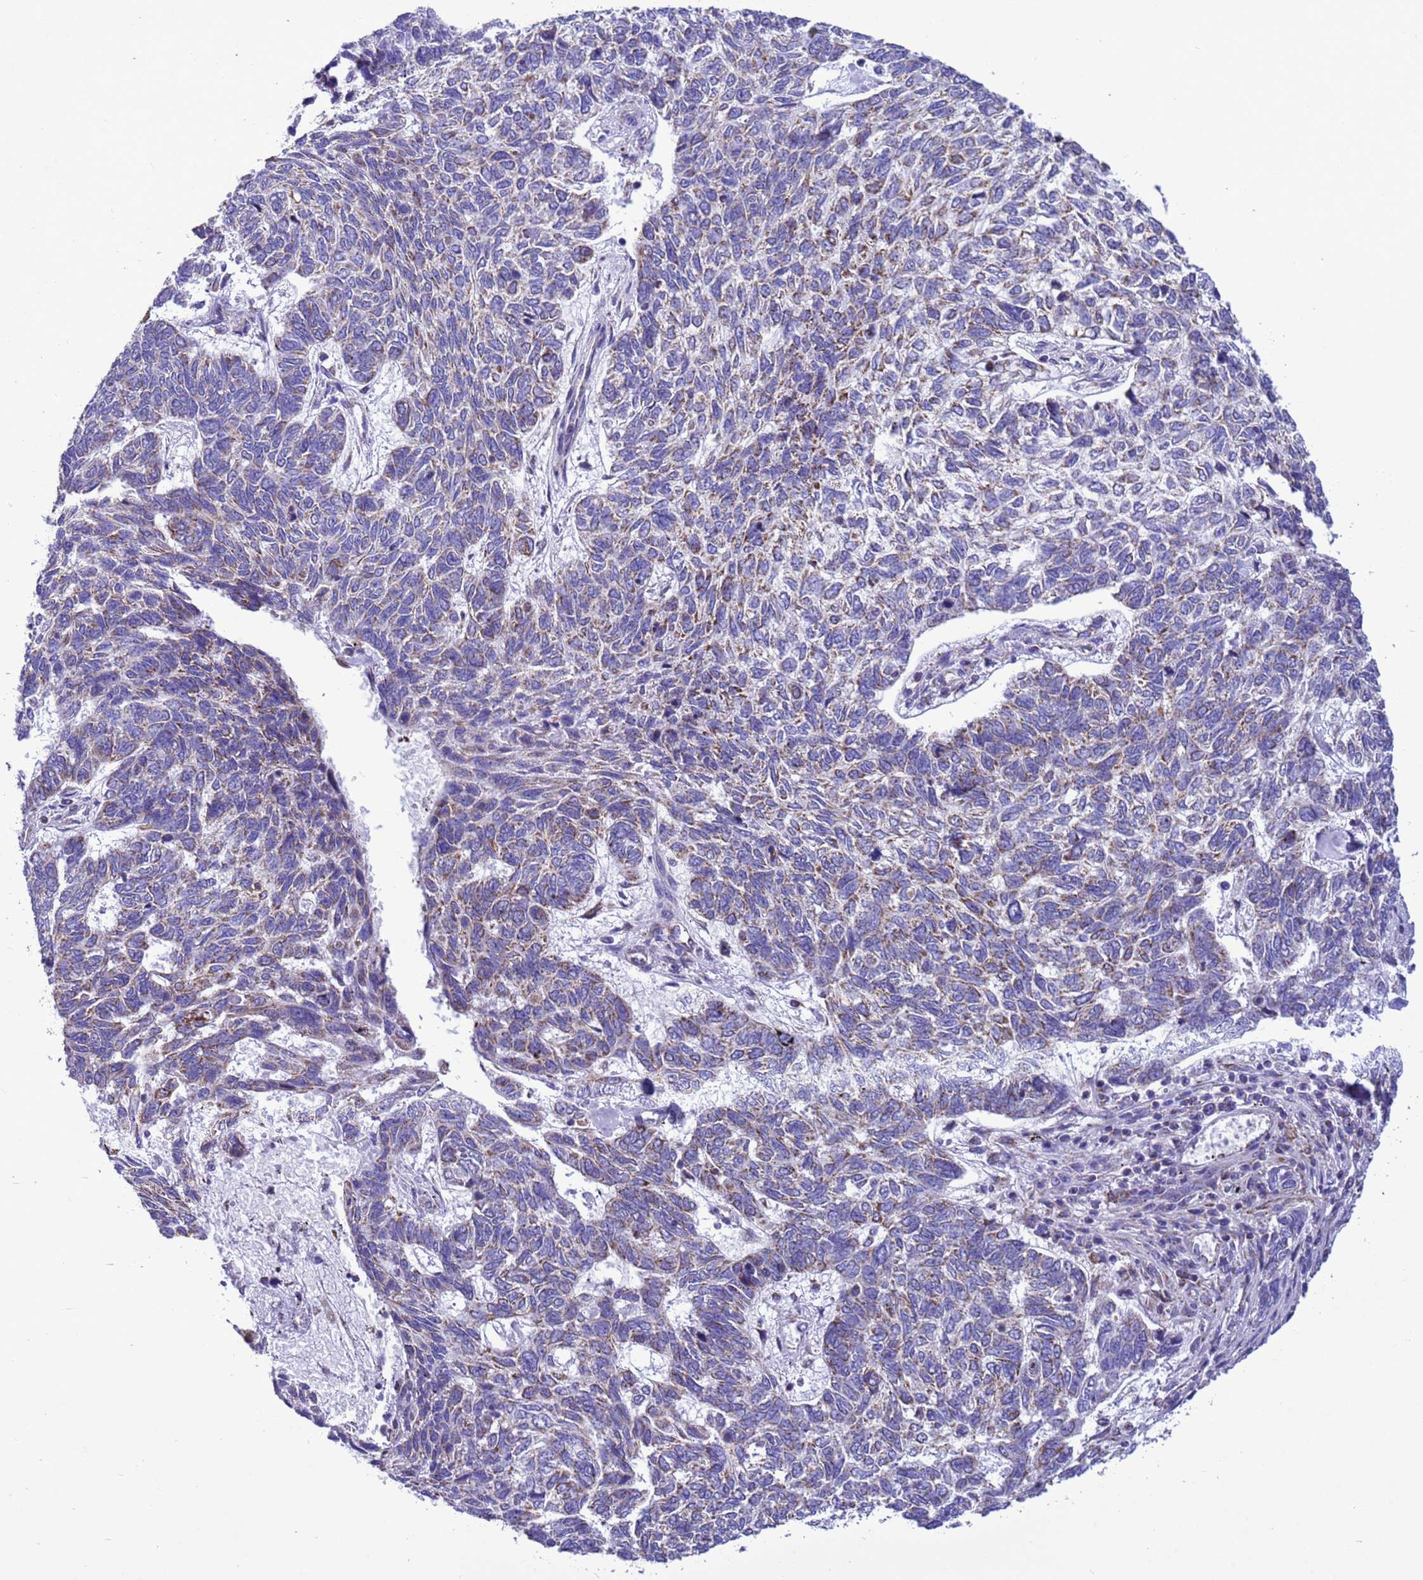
{"staining": {"intensity": "weak", "quantity": "<25%", "location": "cytoplasmic/membranous"}, "tissue": "skin cancer", "cell_type": "Tumor cells", "image_type": "cancer", "snomed": [{"axis": "morphology", "description": "Basal cell carcinoma"}, {"axis": "topography", "description": "Skin"}], "caption": "This is a histopathology image of IHC staining of skin cancer, which shows no expression in tumor cells.", "gene": "CCDC191", "patient": {"sex": "female", "age": 65}}